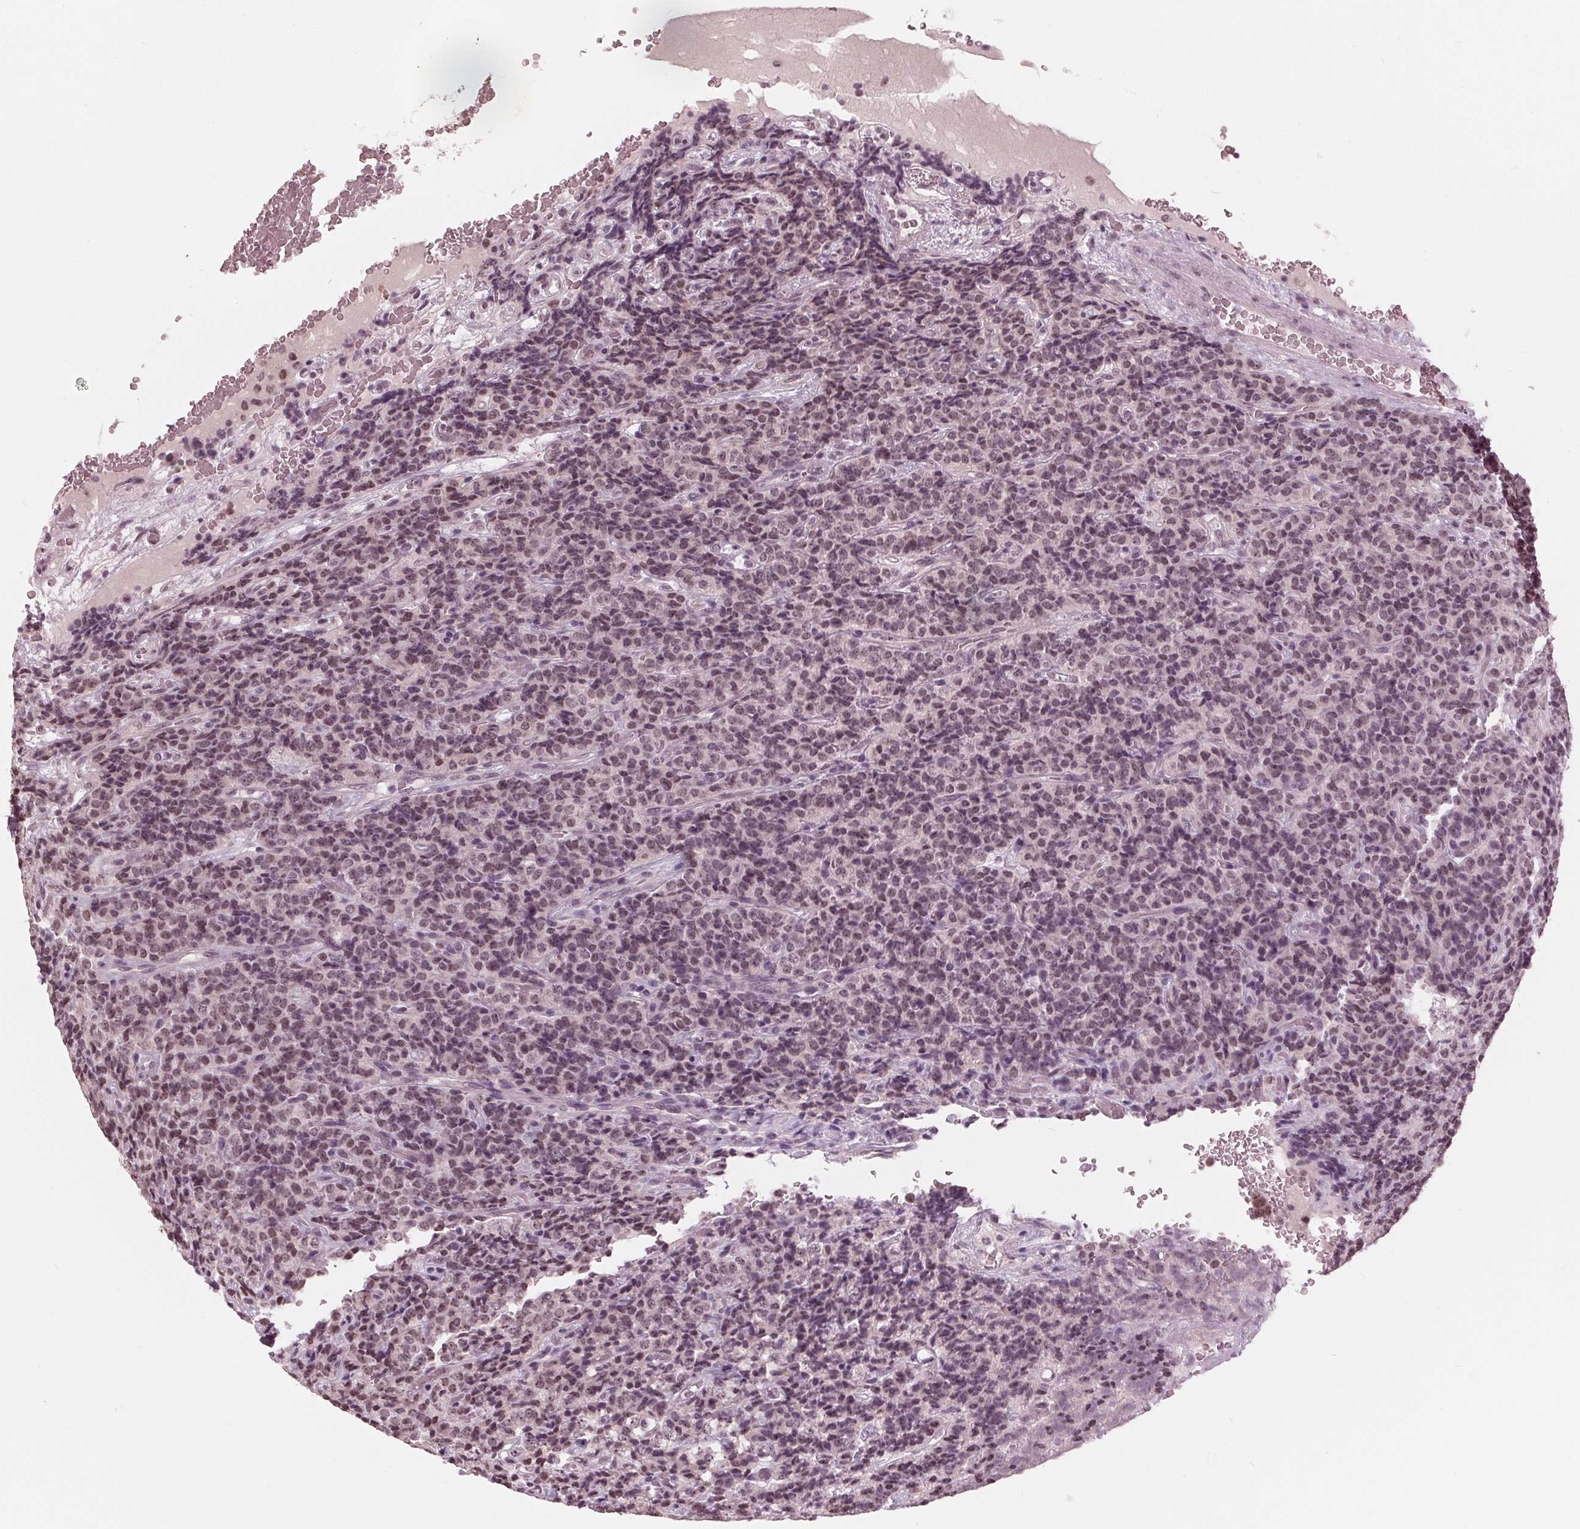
{"staining": {"intensity": "weak", "quantity": "25%-75%", "location": "nuclear"}, "tissue": "carcinoid", "cell_type": "Tumor cells", "image_type": "cancer", "snomed": [{"axis": "morphology", "description": "Carcinoid, malignant, NOS"}, {"axis": "topography", "description": "Pancreas"}], "caption": "About 25%-75% of tumor cells in human carcinoid show weak nuclear protein staining as visualized by brown immunohistochemical staining.", "gene": "SLX4", "patient": {"sex": "male", "age": 36}}